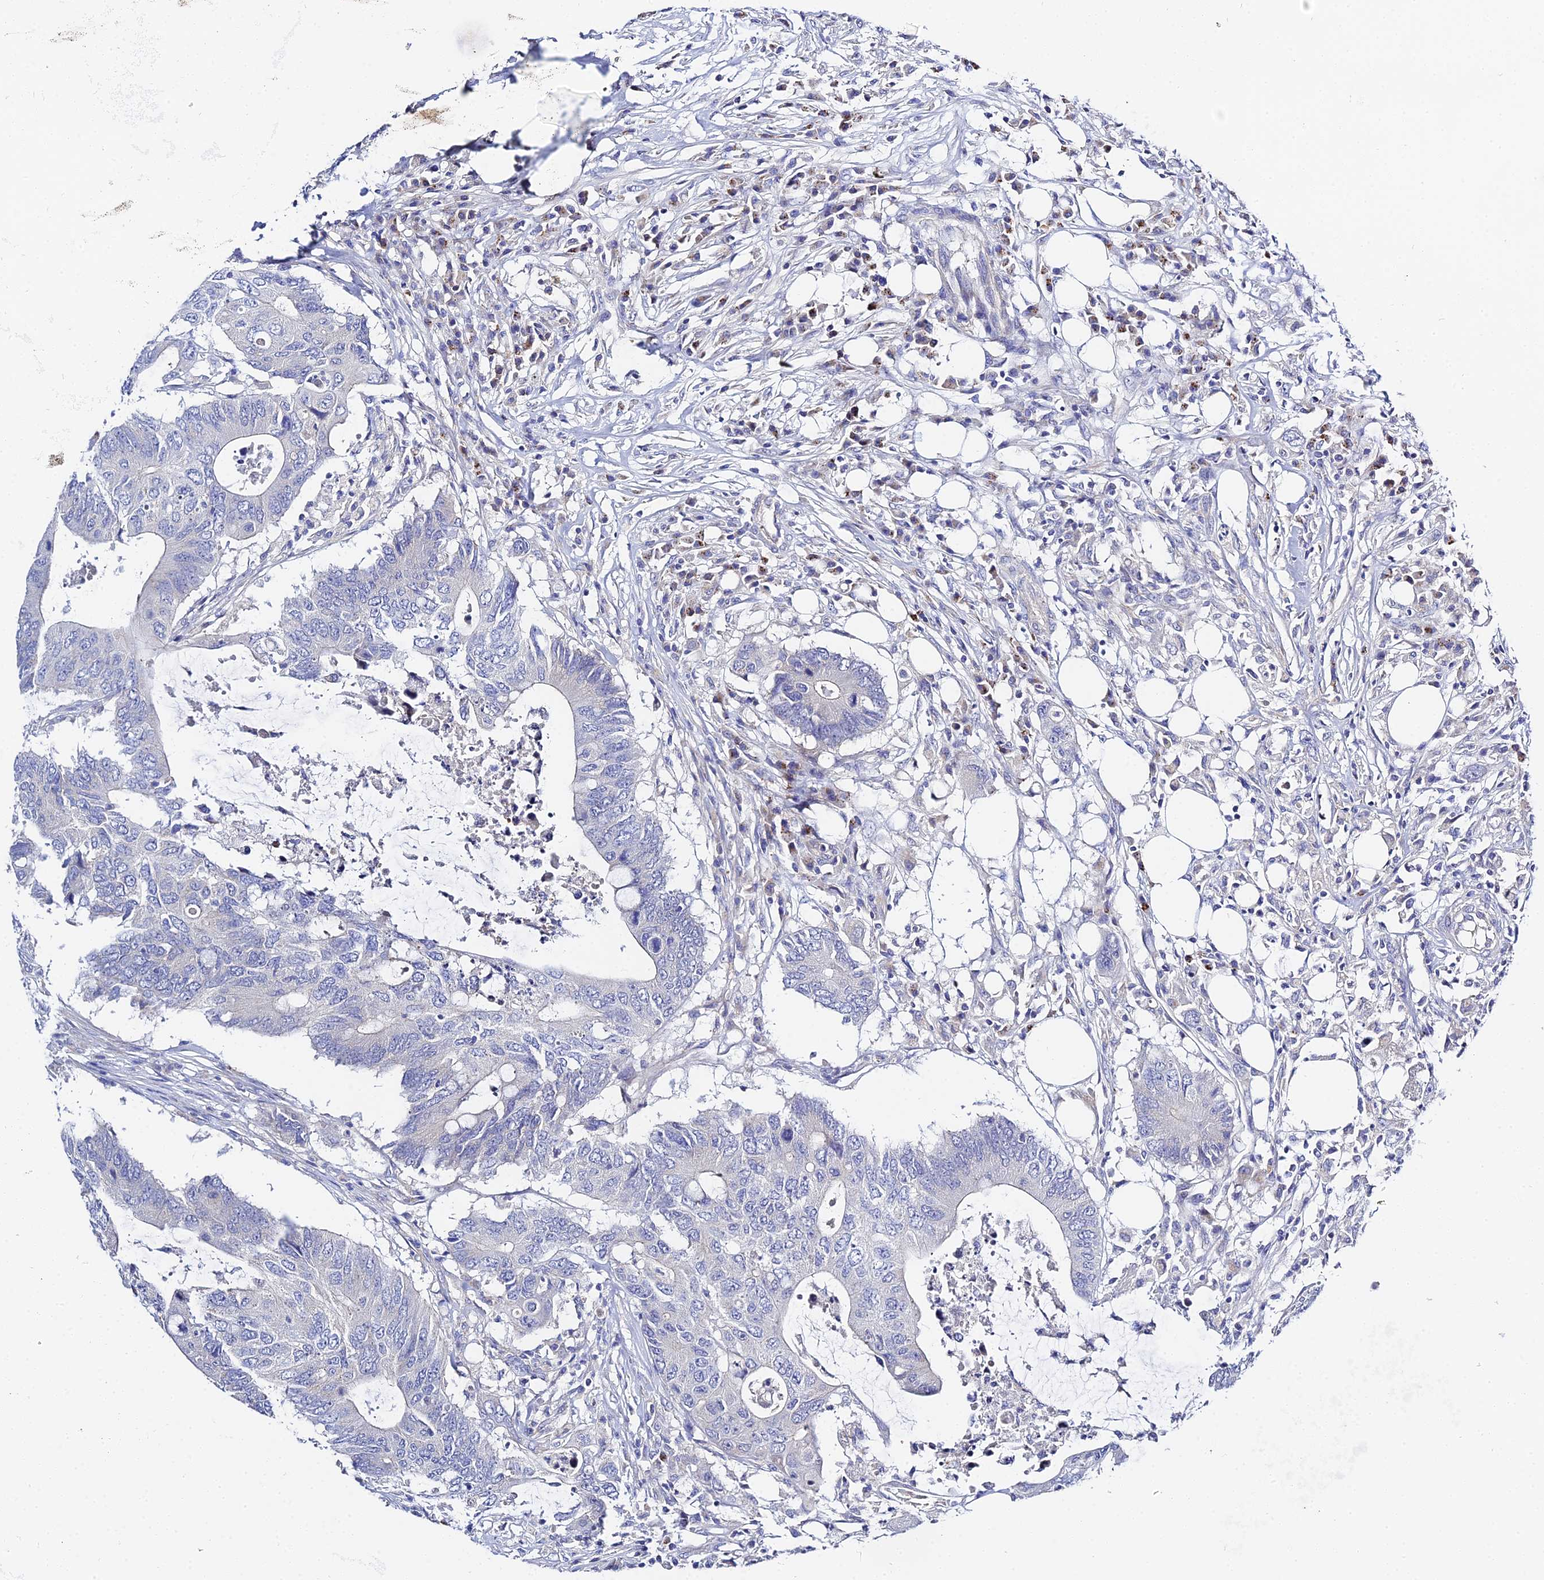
{"staining": {"intensity": "negative", "quantity": "none", "location": "none"}, "tissue": "colorectal cancer", "cell_type": "Tumor cells", "image_type": "cancer", "snomed": [{"axis": "morphology", "description": "Adenocarcinoma, NOS"}, {"axis": "topography", "description": "Colon"}], "caption": "Immunohistochemistry image of human adenocarcinoma (colorectal) stained for a protein (brown), which exhibits no staining in tumor cells. (DAB IHC with hematoxylin counter stain).", "gene": "APOBEC3H", "patient": {"sex": "male", "age": 71}}